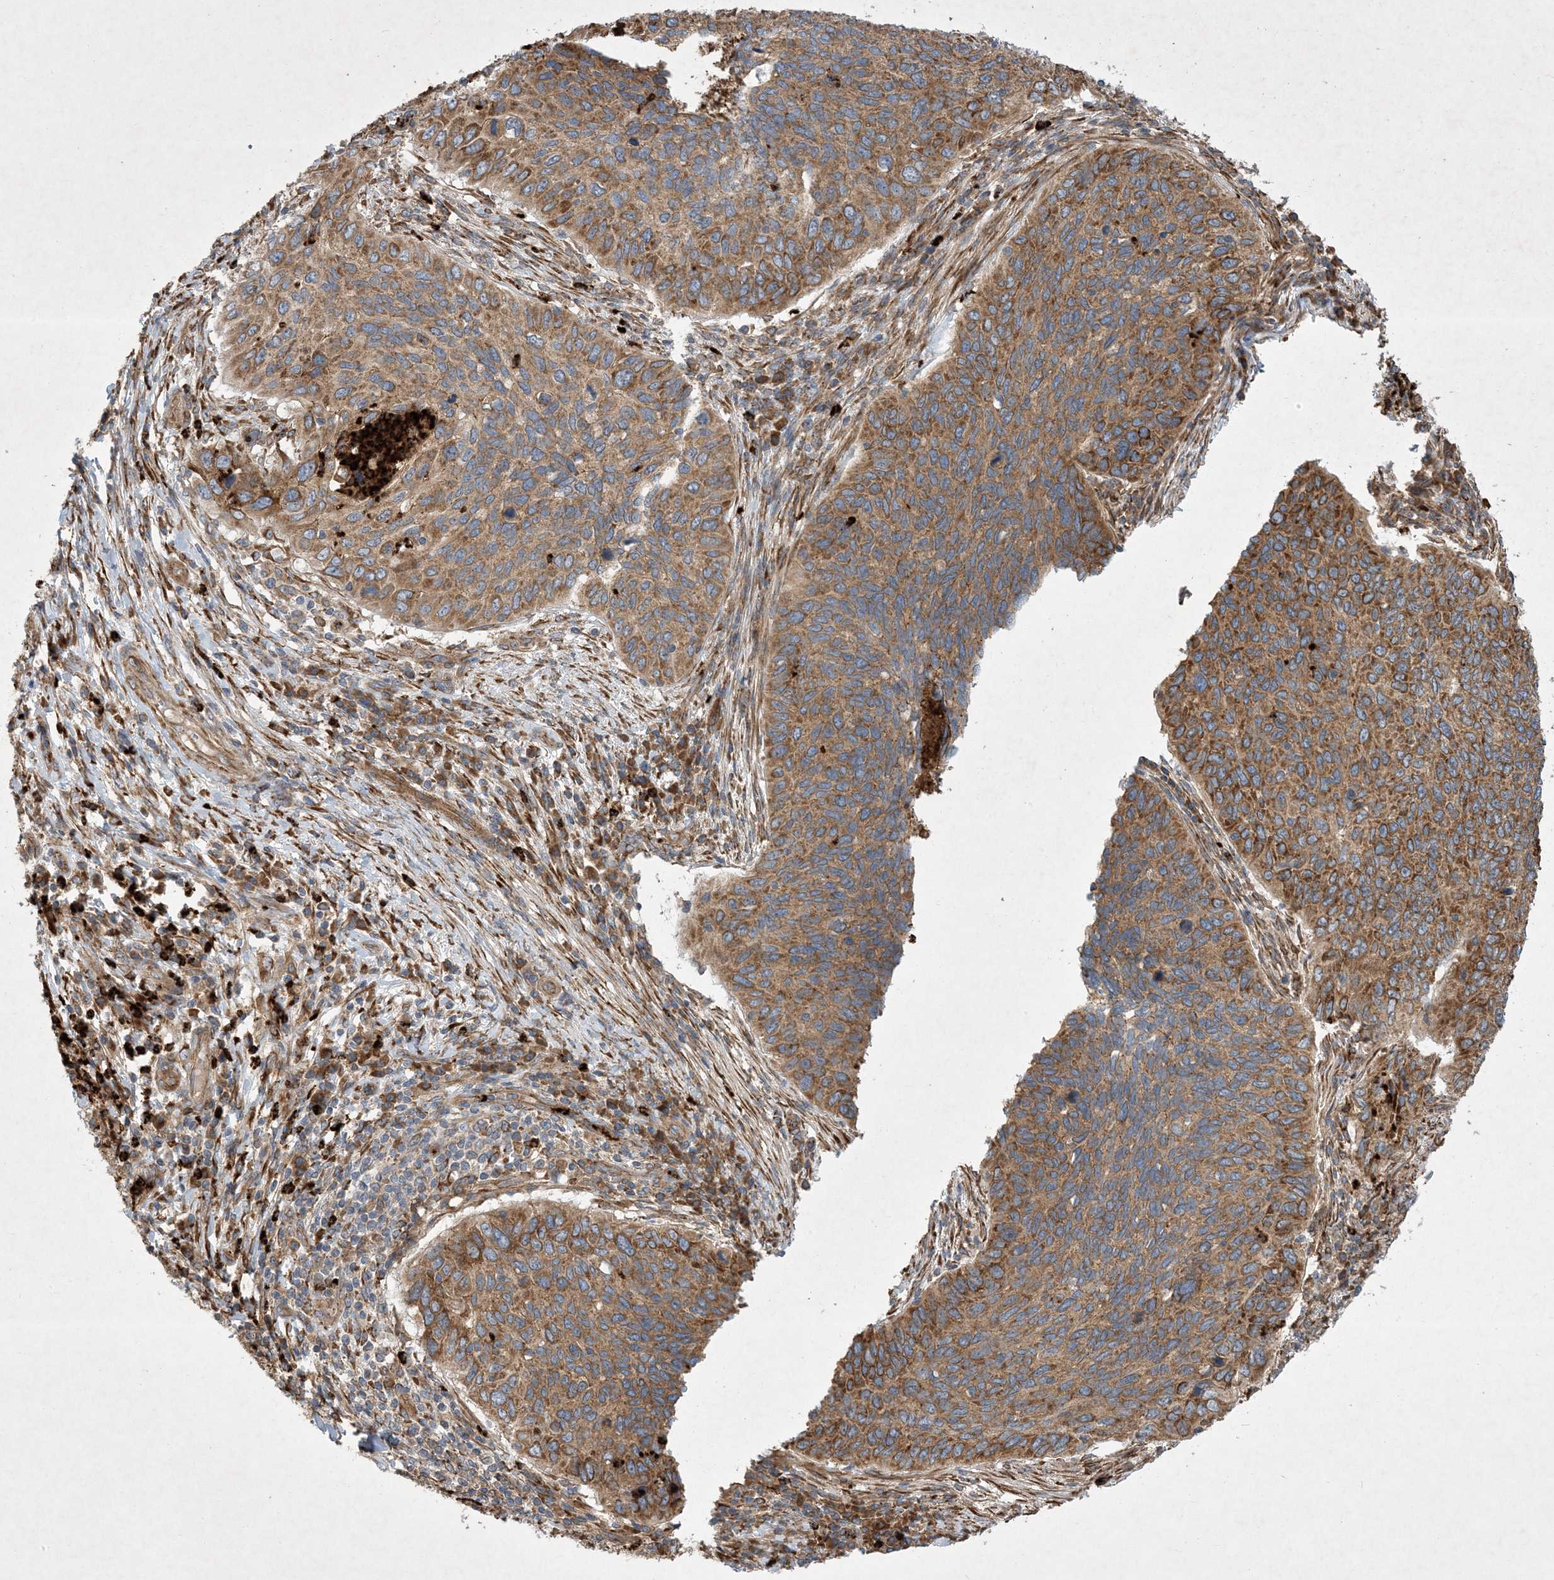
{"staining": {"intensity": "moderate", "quantity": ">75%", "location": "cytoplasmic/membranous"}, "tissue": "cervical cancer", "cell_type": "Tumor cells", "image_type": "cancer", "snomed": [{"axis": "morphology", "description": "Squamous cell carcinoma, NOS"}, {"axis": "topography", "description": "Cervix"}], "caption": "Protein expression analysis of human cervical cancer reveals moderate cytoplasmic/membranous positivity in about >75% of tumor cells.", "gene": "OTOP1", "patient": {"sex": "female", "age": 38}}